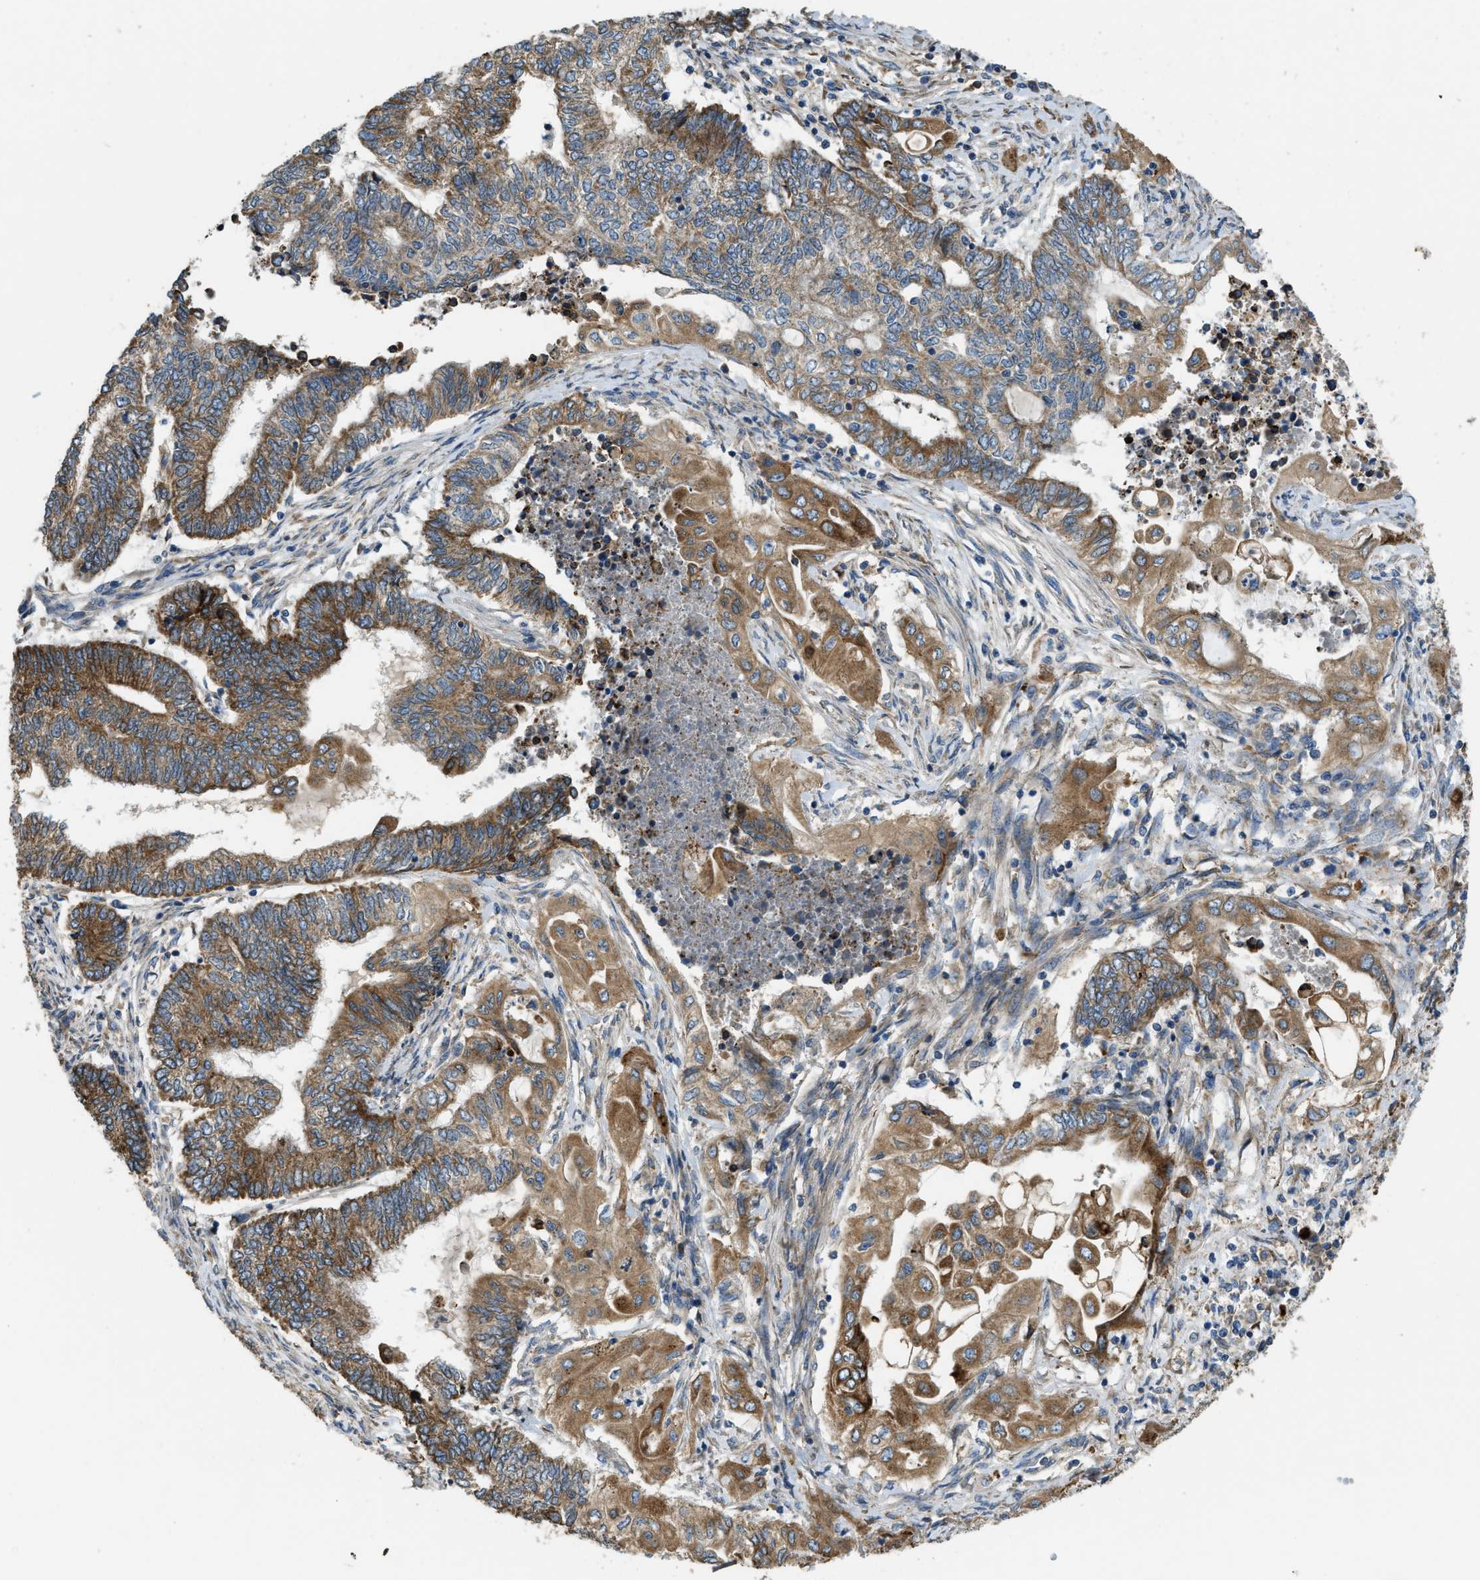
{"staining": {"intensity": "moderate", "quantity": ">75%", "location": "cytoplasmic/membranous"}, "tissue": "endometrial cancer", "cell_type": "Tumor cells", "image_type": "cancer", "snomed": [{"axis": "morphology", "description": "Adenocarcinoma, NOS"}, {"axis": "topography", "description": "Uterus"}, {"axis": "topography", "description": "Endometrium"}], "caption": "Immunohistochemistry (IHC) of endometrial cancer (adenocarcinoma) reveals medium levels of moderate cytoplasmic/membranous positivity in about >75% of tumor cells.", "gene": "TMEM68", "patient": {"sex": "female", "age": 70}}